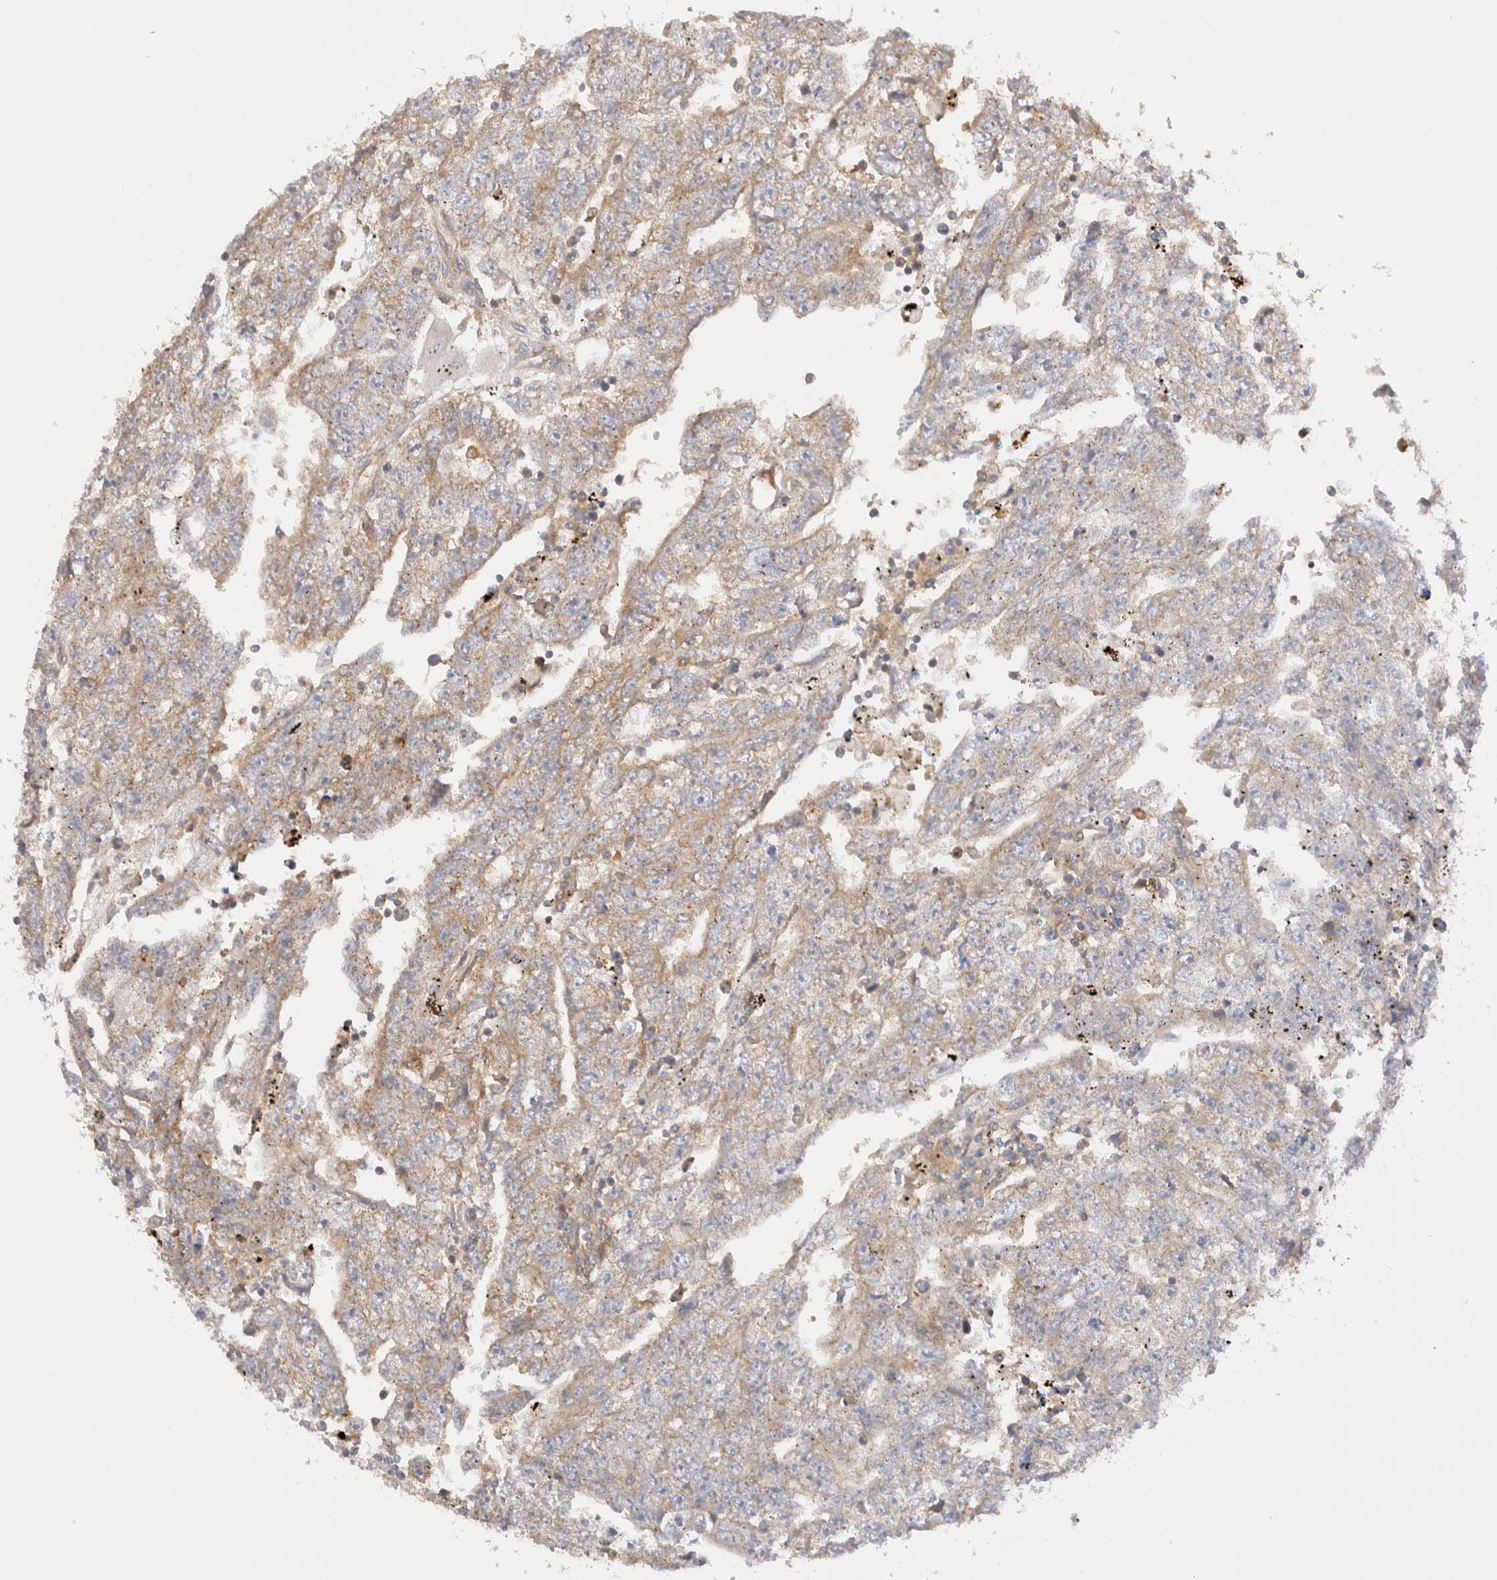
{"staining": {"intensity": "weak", "quantity": ">75%", "location": "cytoplasmic/membranous"}, "tissue": "testis cancer", "cell_type": "Tumor cells", "image_type": "cancer", "snomed": [{"axis": "morphology", "description": "Carcinoma, Embryonal, NOS"}, {"axis": "topography", "description": "Testis"}], "caption": "Embryonal carcinoma (testis) stained for a protein displays weak cytoplasmic/membranous positivity in tumor cells.", "gene": "RABEP1", "patient": {"sex": "male", "age": 25}}